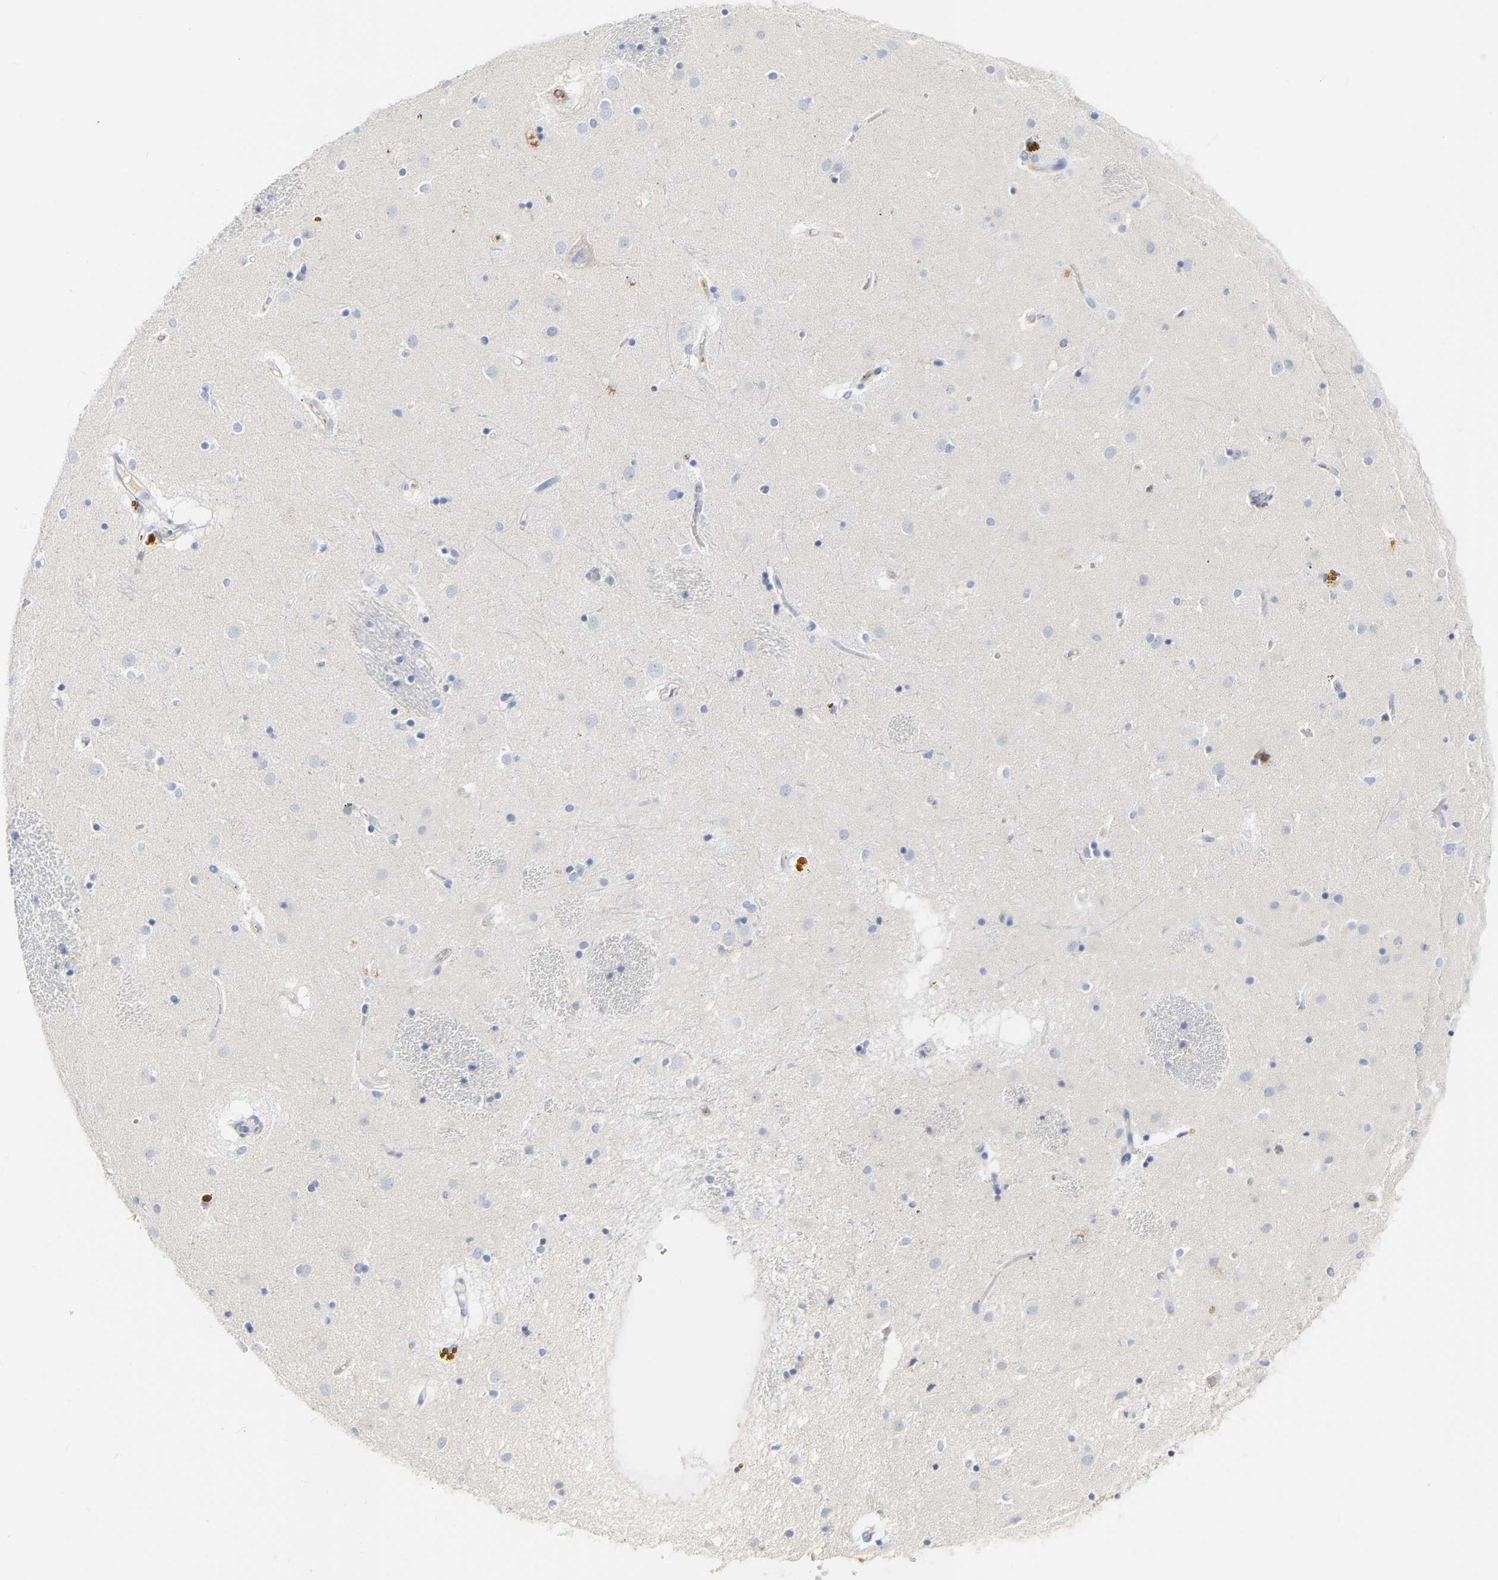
{"staining": {"intensity": "negative", "quantity": "none", "location": "none"}, "tissue": "caudate", "cell_type": "Glial cells", "image_type": "normal", "snomed": [{"axis": "morphology", "description": "Normal tissue, NOS"}, {"axis": "topography", "description": "Lateral ventricle wall"}], "caption": "An image of caudate stained for a protein displays no brown staining in glial cells. (DAB immunohistochemistry with hematoxylin counter stain).", "gene": "GNAS", "patient": {"sex": "male", "age": 70}}